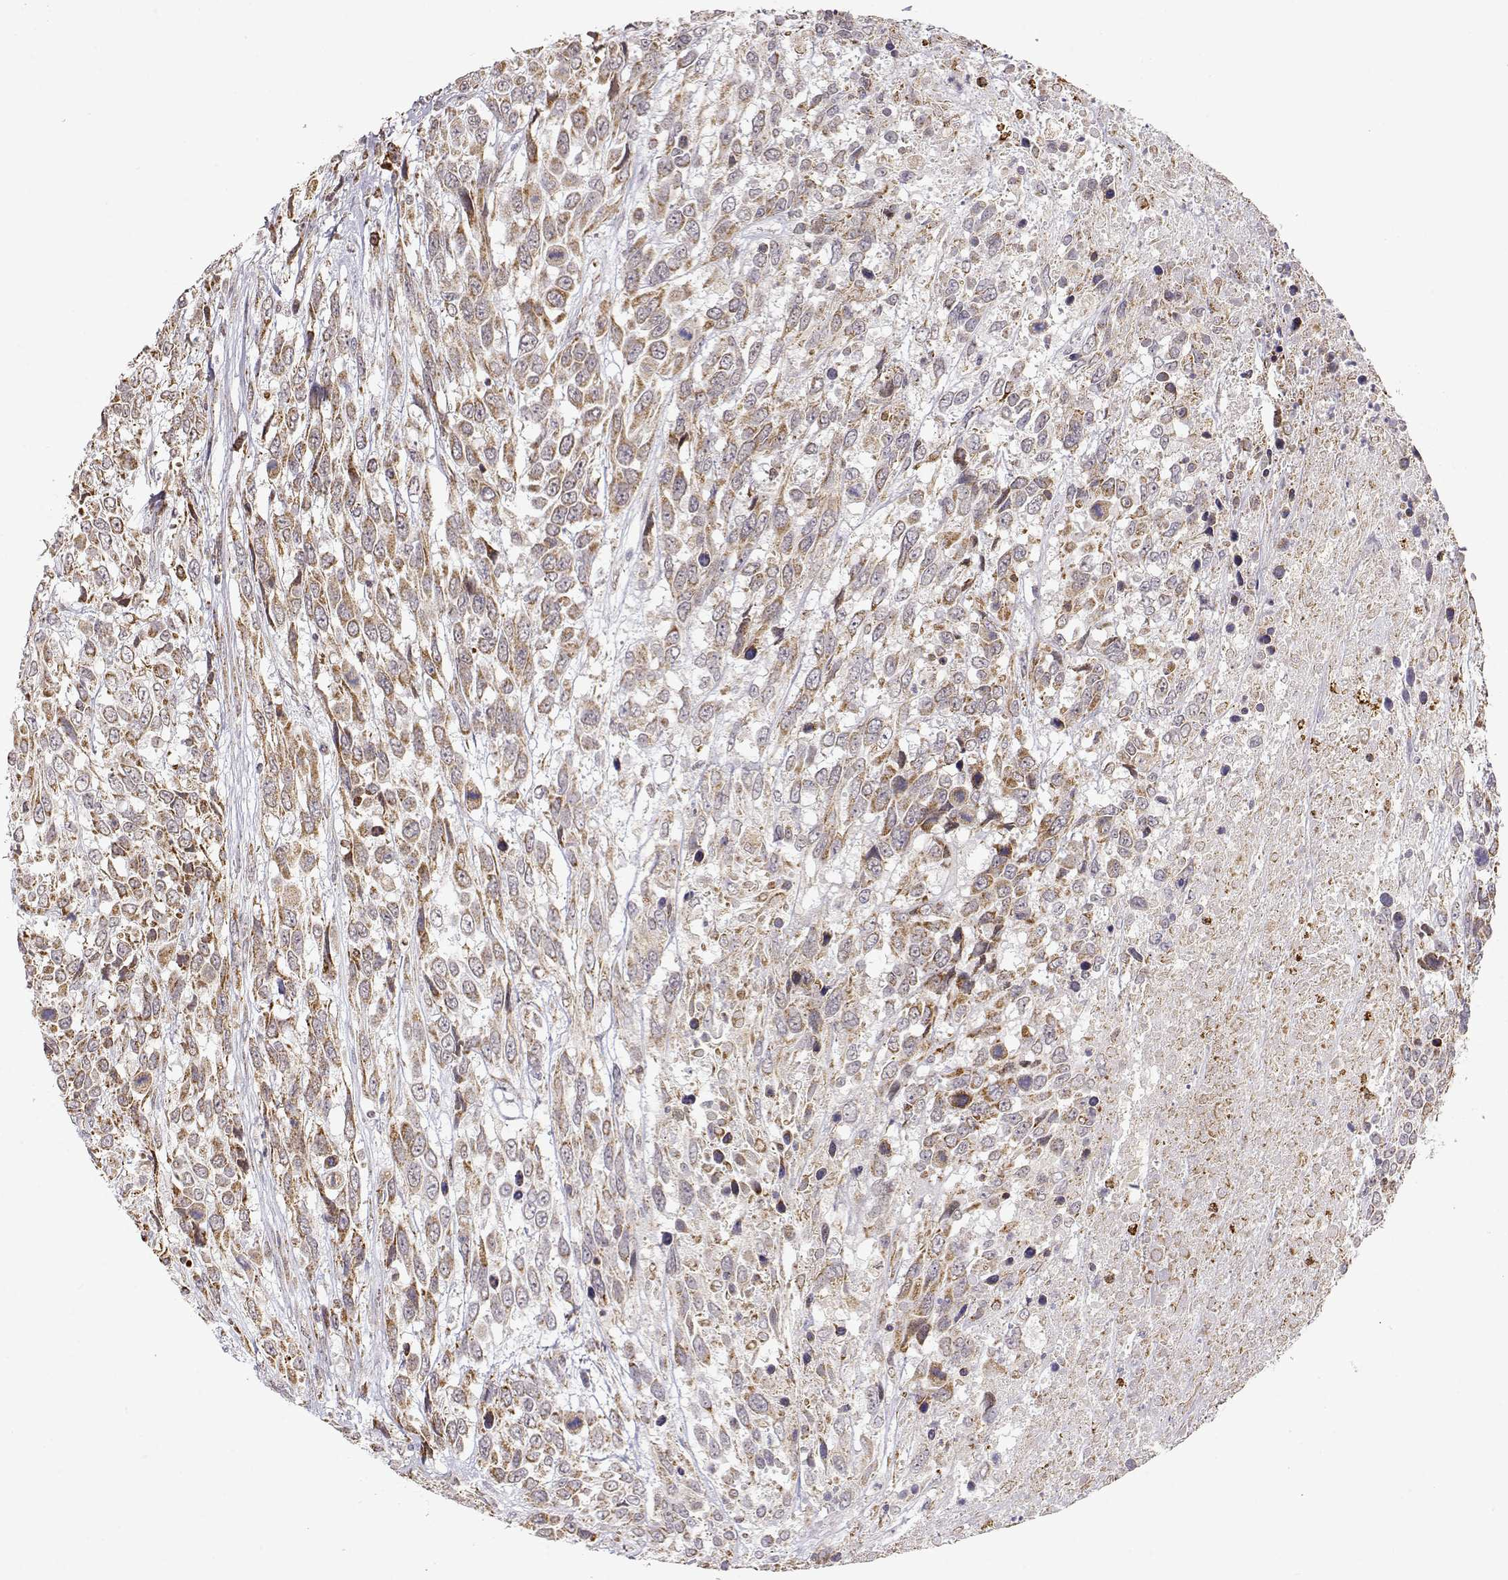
{"staining": {"intensity": "moderate", "quantity": "<25%", "location": "cytoplasmic/membranous"}, "tissue": "urothelial cancer", "cell_type": "Tumor cells", "image_type": "cancer", "snomed": [{"axis": "morphology", "description": "Urothelial carcinoma, High grade"}, {"axis": "topography", "description": "Urinary bladder"}], "caption": "Immunohistochemistry (DAB) staining of human urothelial carcinoma (high-grade) demonstrates moderate cytoplasmic/membranous protein positivity in approximately <25% of tumor cells. Immunohistochemistry stains the protein in brown and the nuclei are stained blue.", "gene": "EXOG", "patient": {"sex": "female", "age": 70}}